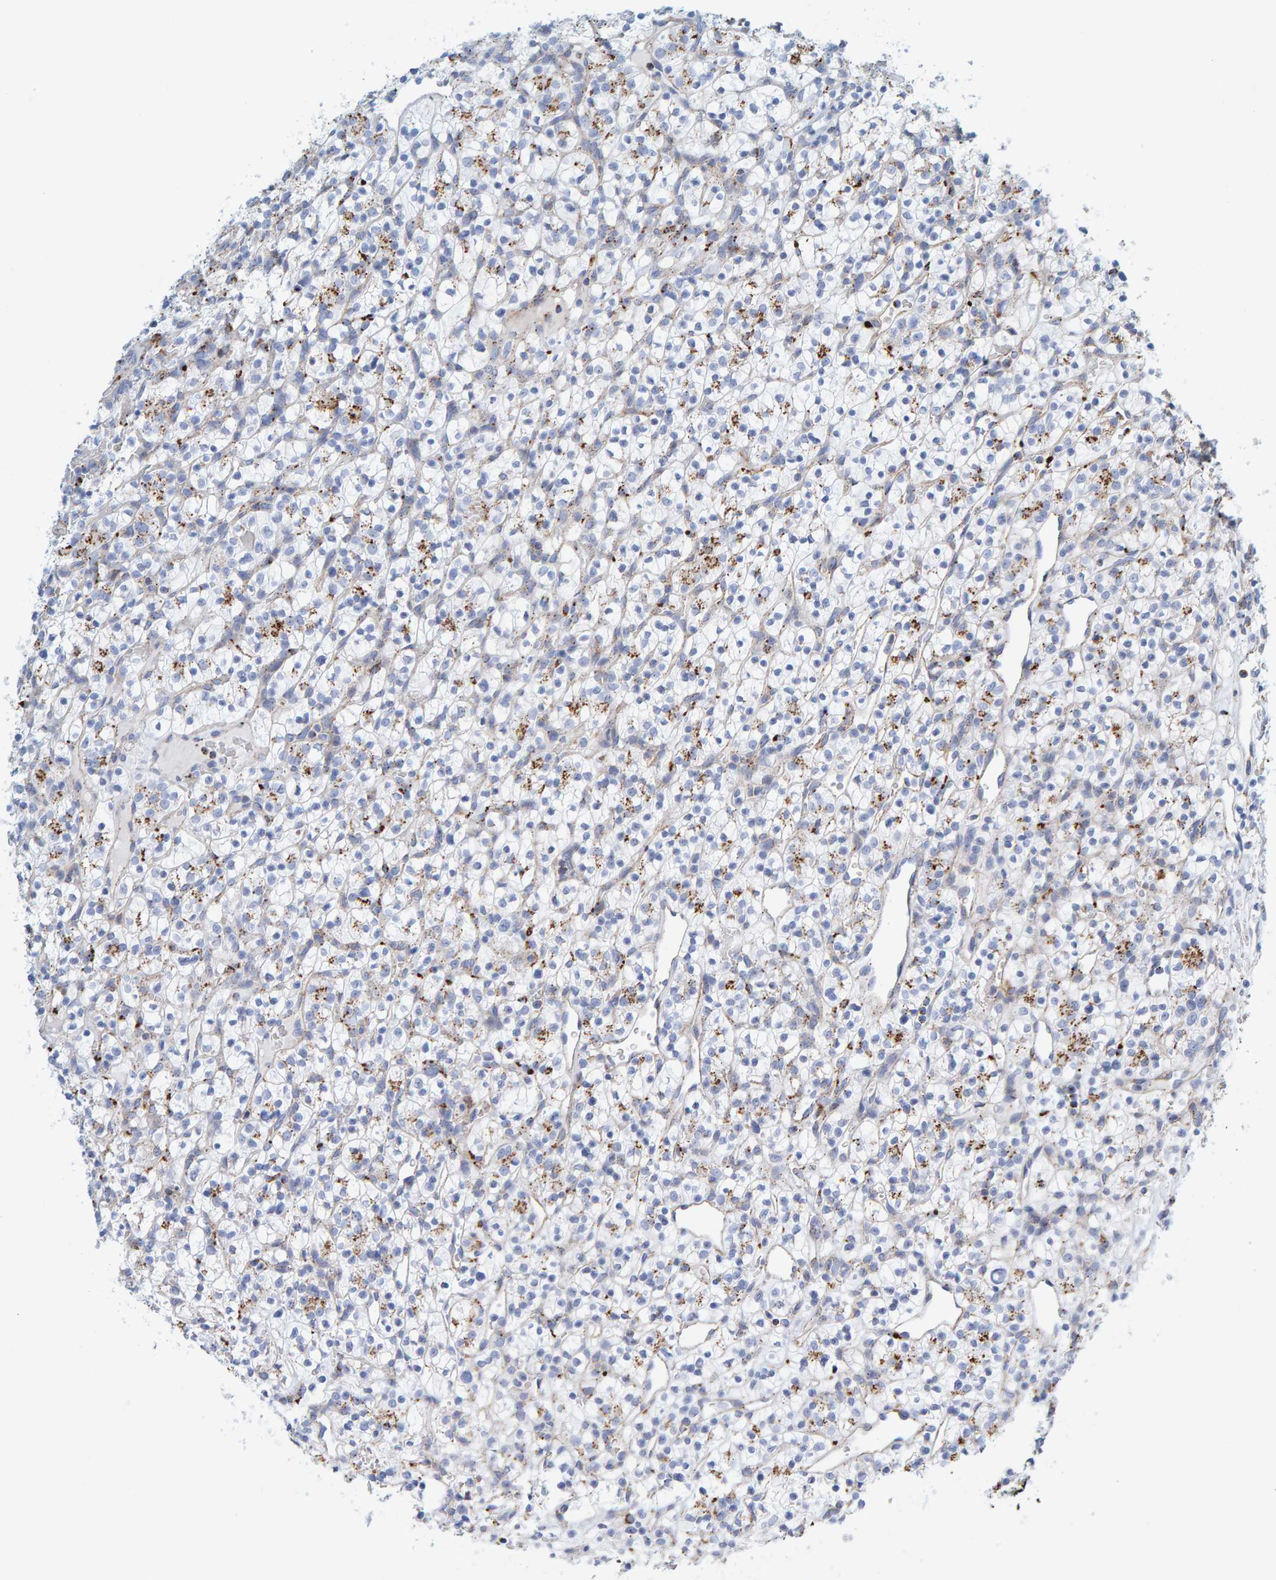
{"staining": {"intensity": "moderate", "quantity": "<25%", "location": "cytoplasmic/membranous"}, "tissue": "renal cancer", "cell_type": "Tumor cells", "image_type": "cancer", "snomed": [{"axis": "morphology", "description": "Adenocarcinoma, NOS"}, {"axis": "topography", "description": "Kidney"}], "caption": "The photomicrograph displays a brown stain indicating the presence of a protein in the cytoplasmic/membranous of tumor cells in renal adenocarcinoma. (brown staining indicates protein expression, while blue staining denotes nuclei).", "gene": "BIN3", "patient": {"sex": "female", "age": 57}}